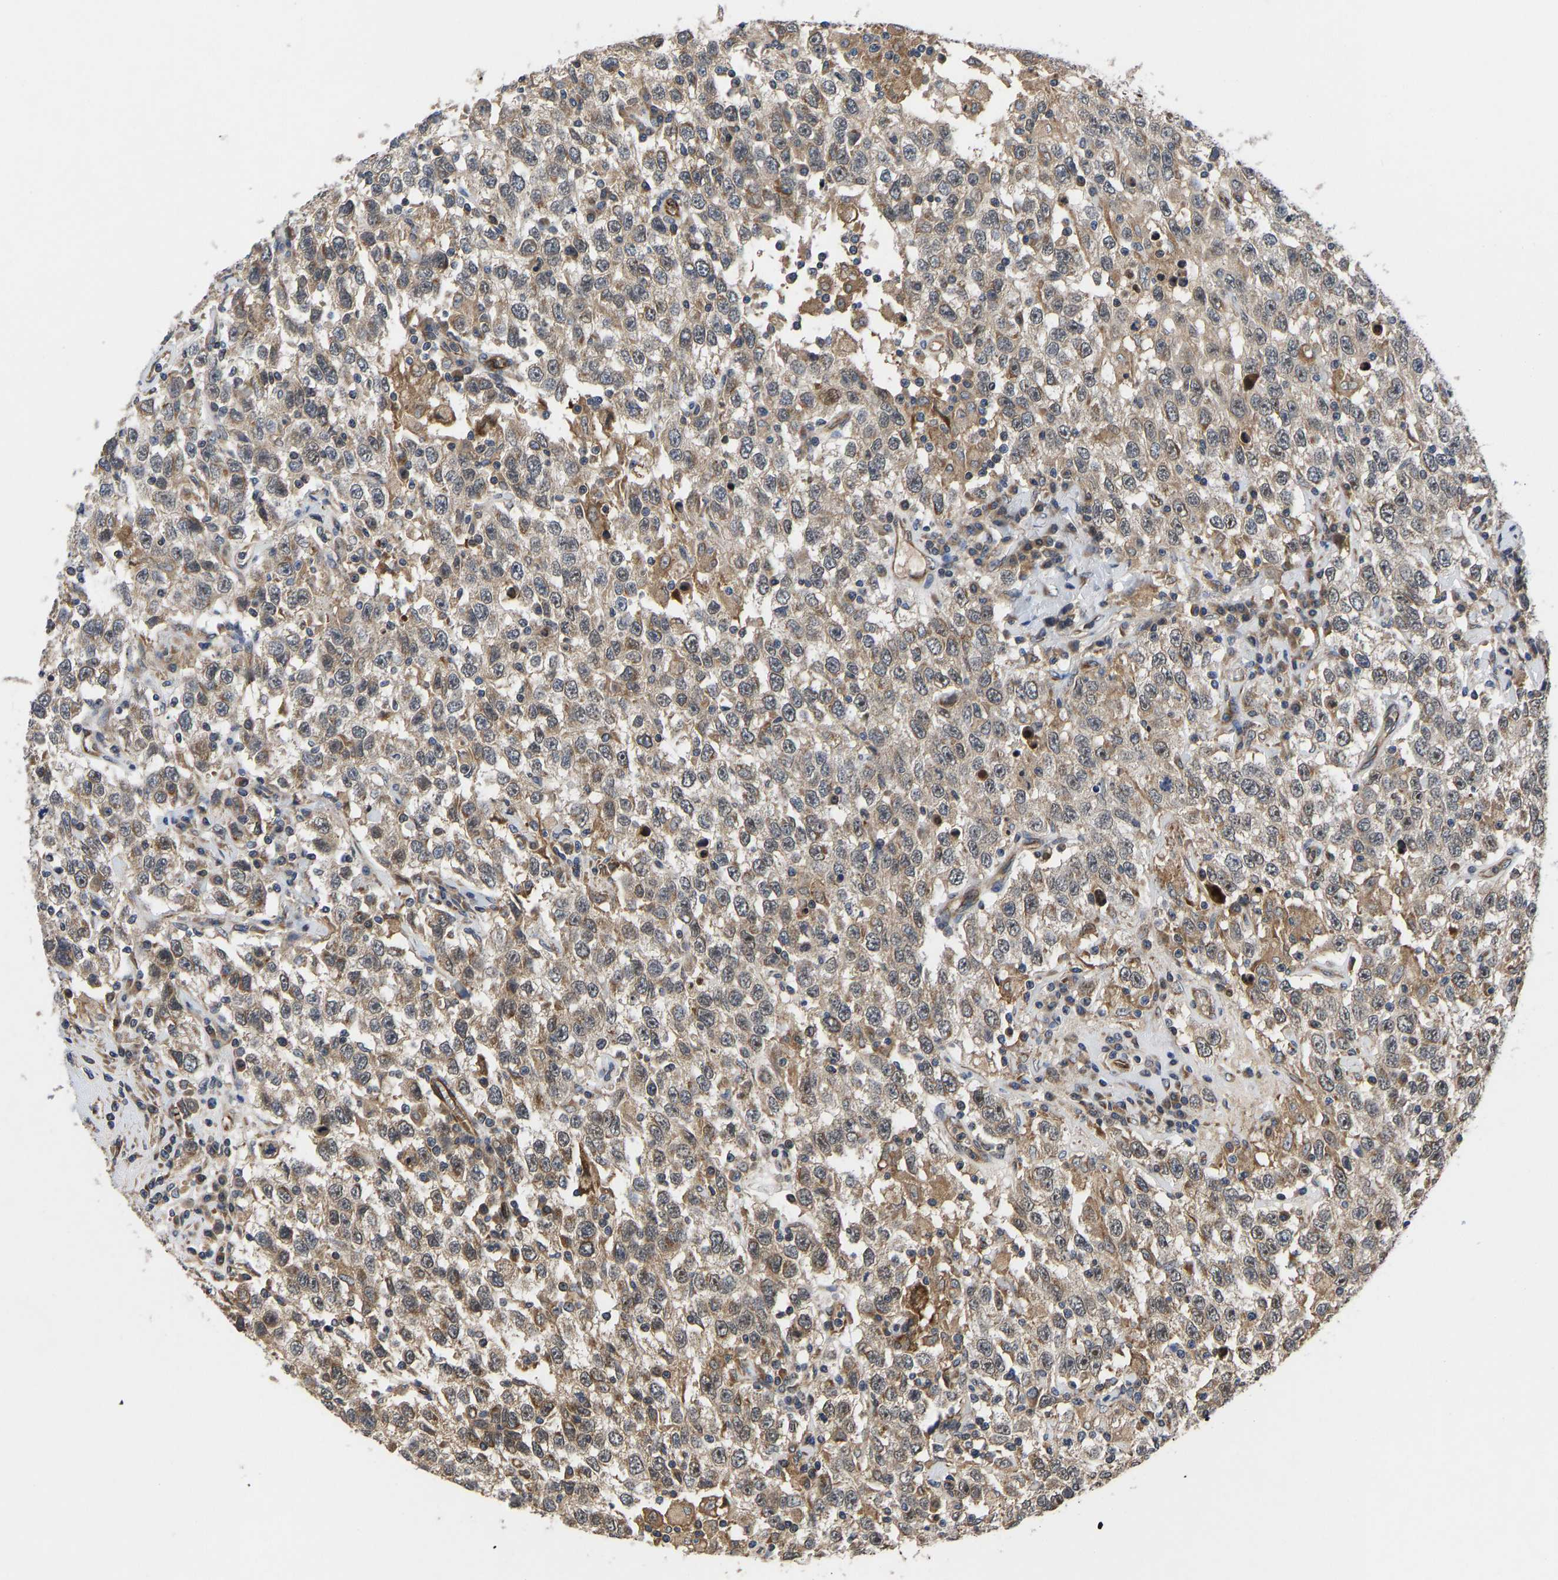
{"staining": {"intensity": "weak", "quantity": ">75%", "location": "cytoplasmic/membranous"}, "tissue": "testis cancer", "cell_type": "Tumor cells", "image_type": "cancer", "snomed": [{"axis": "morphology", "description": "Seminoma, NOS"}, {"axis": "topography", "description": "Testis"}], "caption": "The image displays a brown stain indicating the presence of a protein in the cytoplasmic/membranous of tumor cells in testis cancer (seminoma). (DAB (3,3'-diaminobenzidine) IHC with brightfield microscopy, high magnification).", "gene": "FRRS1", "patient": {"sex": "male", "age": 41}}